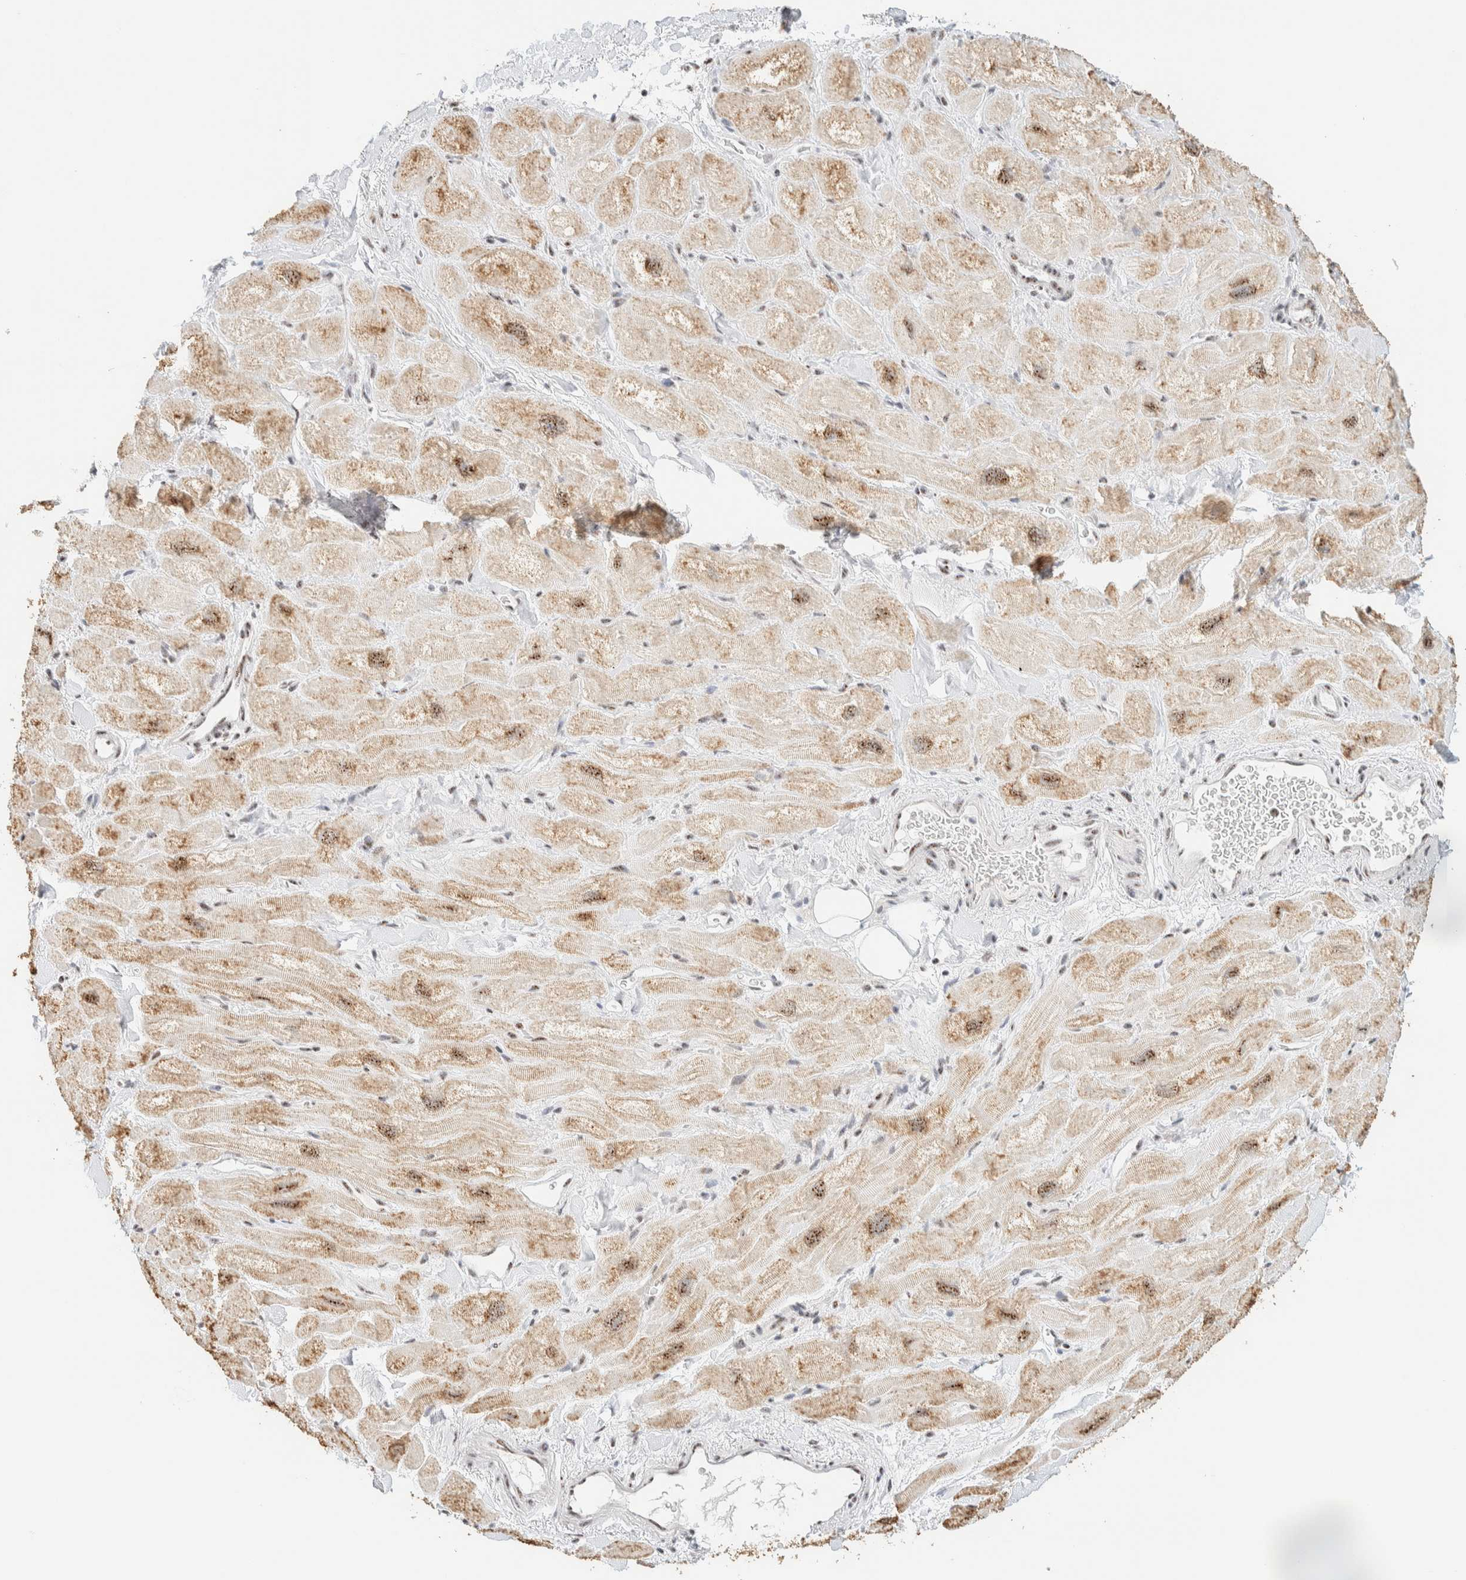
{"staining": {"intensity": "moderate", "quantity": ">75%", "location": "nuclear"}, "tissue": "heart muscle", "cell_type": "Cardiomyocytes", "image_type": "normal", "snomed": [{"axis": "morphology", "description": "Normal tissue, NOS"}, {"axis": "topography", "description": "Heart"}], "caption": "Protein analysis of normal heart muscle displays moderate nuclear staining in about >75% of cardiomyocytes. The staining was performed using DAB, with brown indicating positive protein expression. Nuclei are stained blue with hematoxylin.", "gene": "SON", "patient": {"sex": "male", "age": 49}}